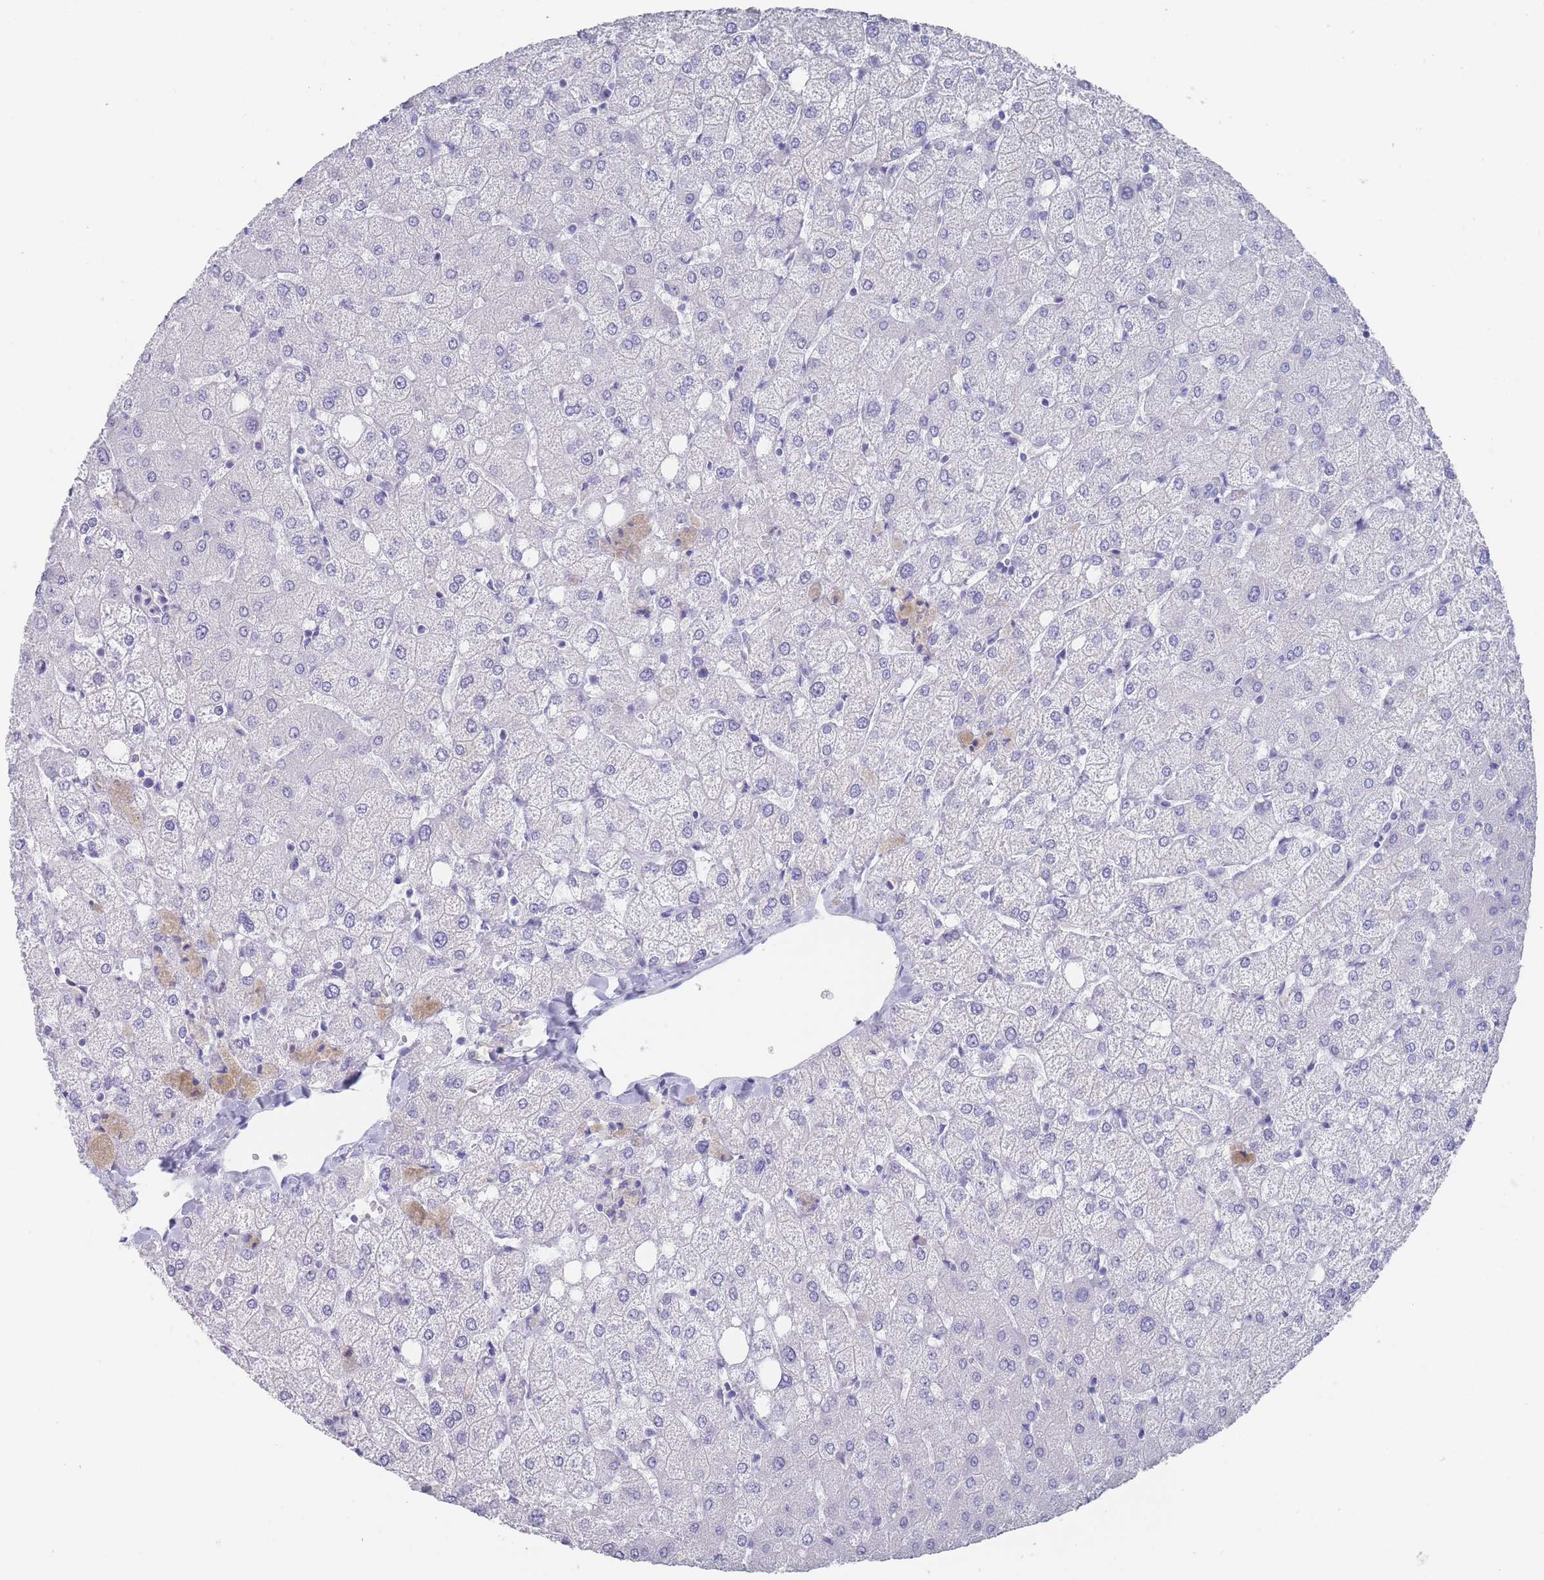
{"staining": {"intensity": "negative", "quantity": "none", "location": "none"}, "tissue": "liver", "cell_type": "Cholangiocytes", "image_type": "normal", "snomed": [{"axis": "morphology", "description": "Normal tissue, NOS"}, {"axis": "topography", "description": "Liver"}], "caption": "Cholangiocytes are negative for protein expression in unremarkable human liver.", "gene": "RAB2B", "patient": {"sex": "female", "age": 54}}